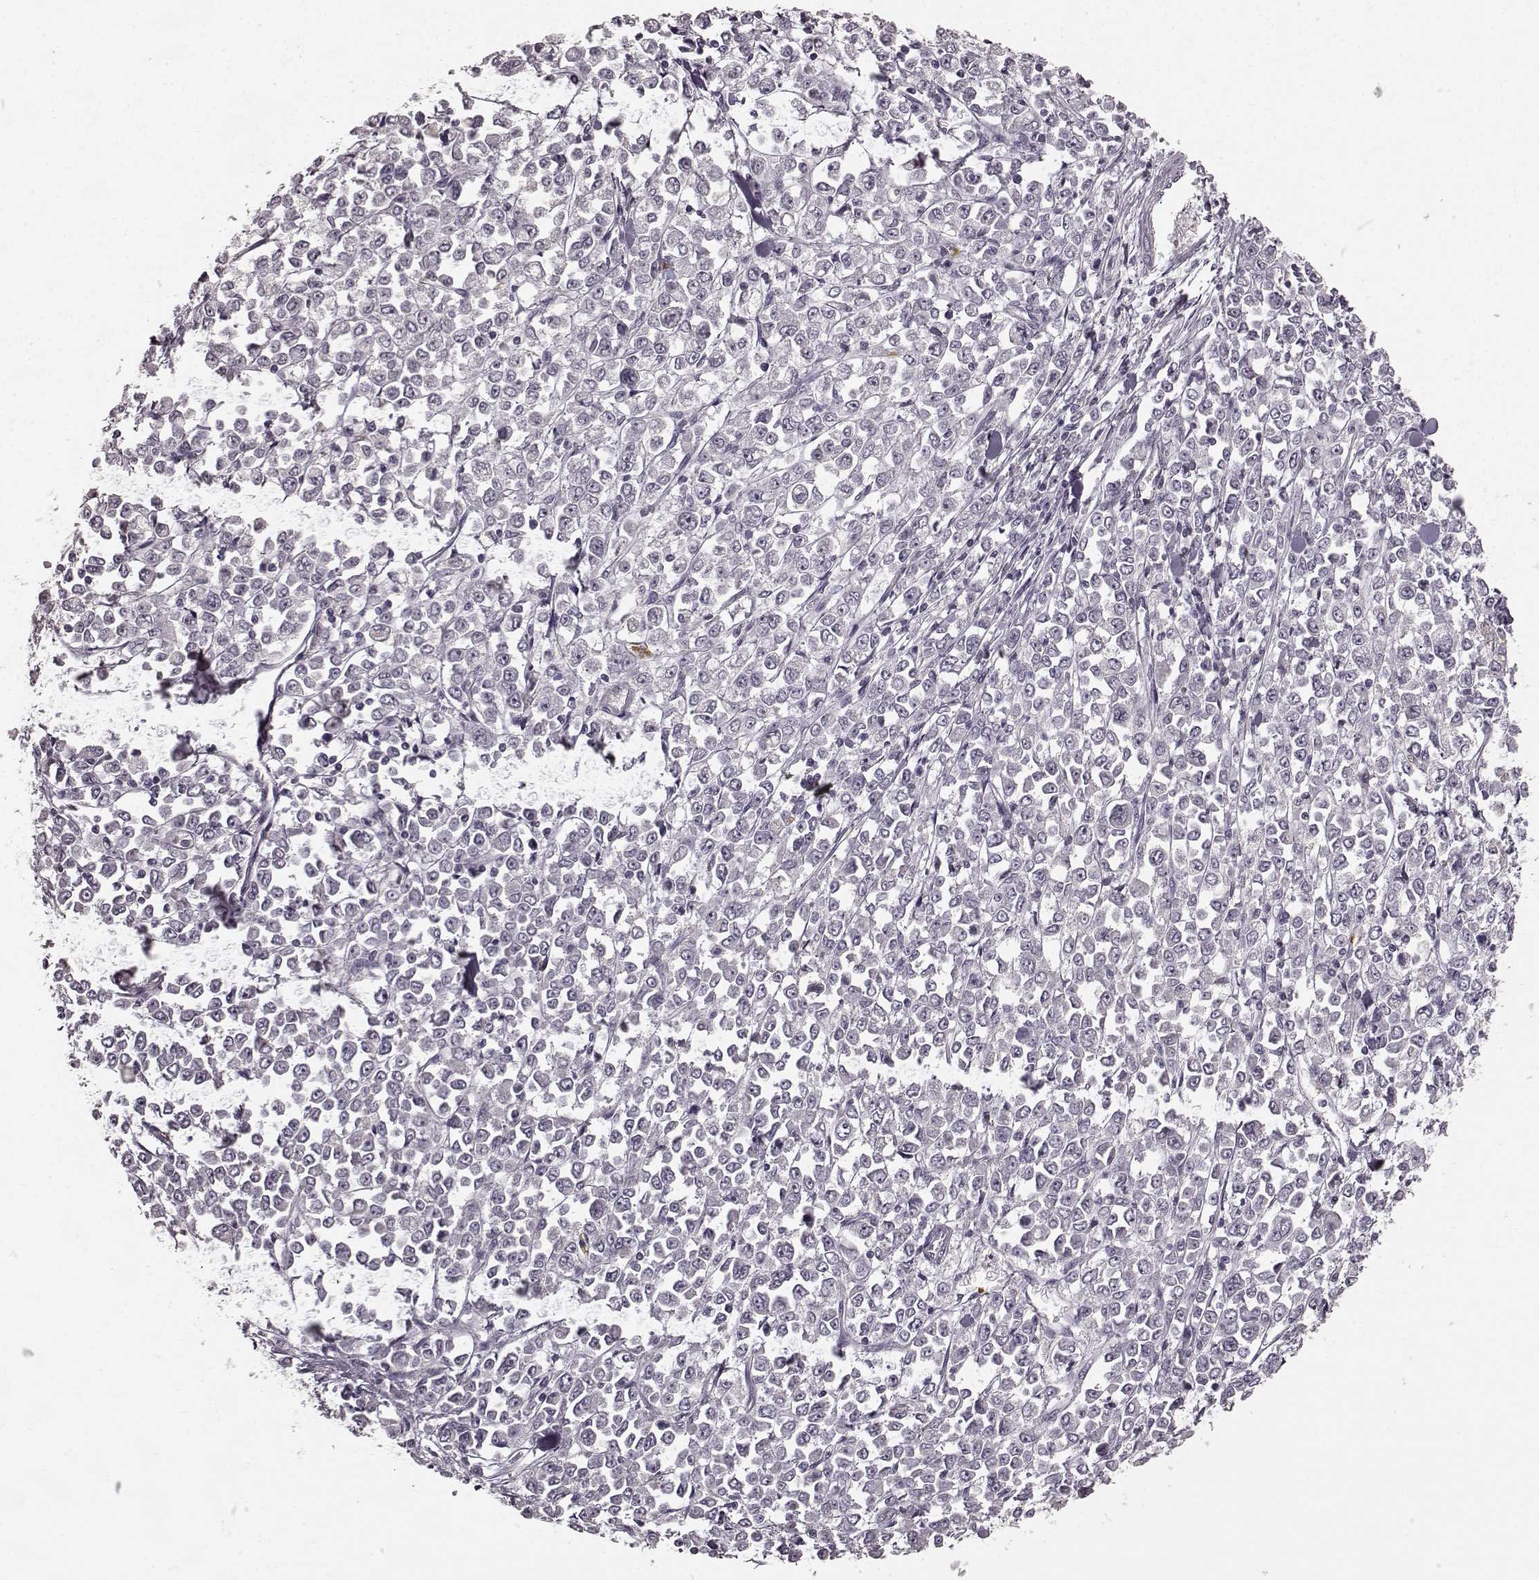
{"staining": {"intensity": "negative", "quantity": "none", "location": "none"}, "tissue": "stomach cancer", "cell_type": "Tumor cells", "image_type": "cancer", "snomed": [{"axis": "morphology", "description": "Adenocarcinoma, NOS"}, {"axis": "topography", "description": "Stomach, upper"}], "caption": "An IHC image of stomach cancer is shown. There is no staining in tumor cells of stomach cancer.", "gene": "CHIT1", "patient": {"sex": "male", "age": 70}}